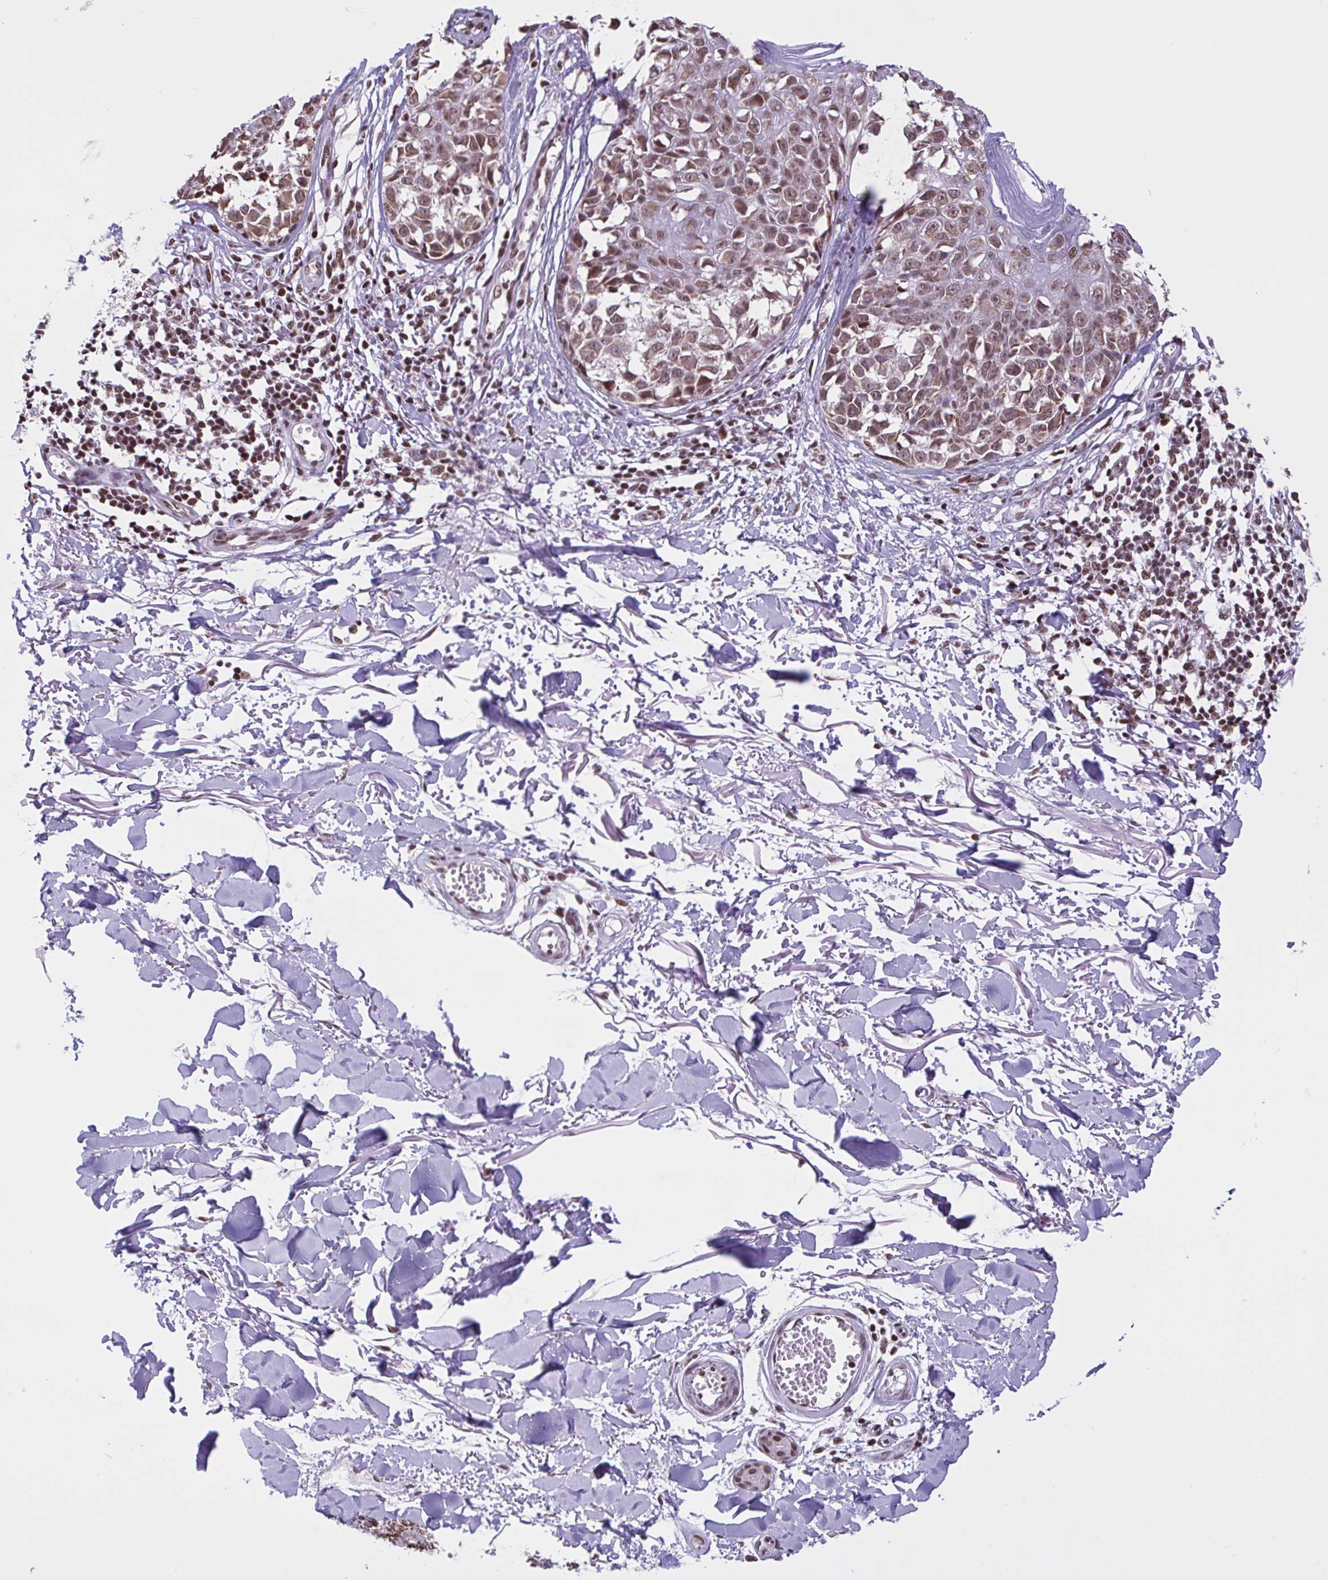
{"staining": {"intensity": "moderate", "quantity": ">75%", "location": "nuclear"}, "tissue": "melanoma", "cell_type": "Tumor cells", "image_type": "cancer", "snomed": [{"axis": "morphology", "description": "Malignant melanoma, NOS"}, {"axis": "topography", "description": "Skin"}], "caption": "Melanoma was stained to show a protein in brown. There is medium levels of moderate nuclear staining in about >75% of tumor cells. (DAB (3,3'-diaminobenzidine) IHC with brightfield microscopy, high magnification).", "gene": "TIMM21", "patient": {"sex": "male", "age": 73}}